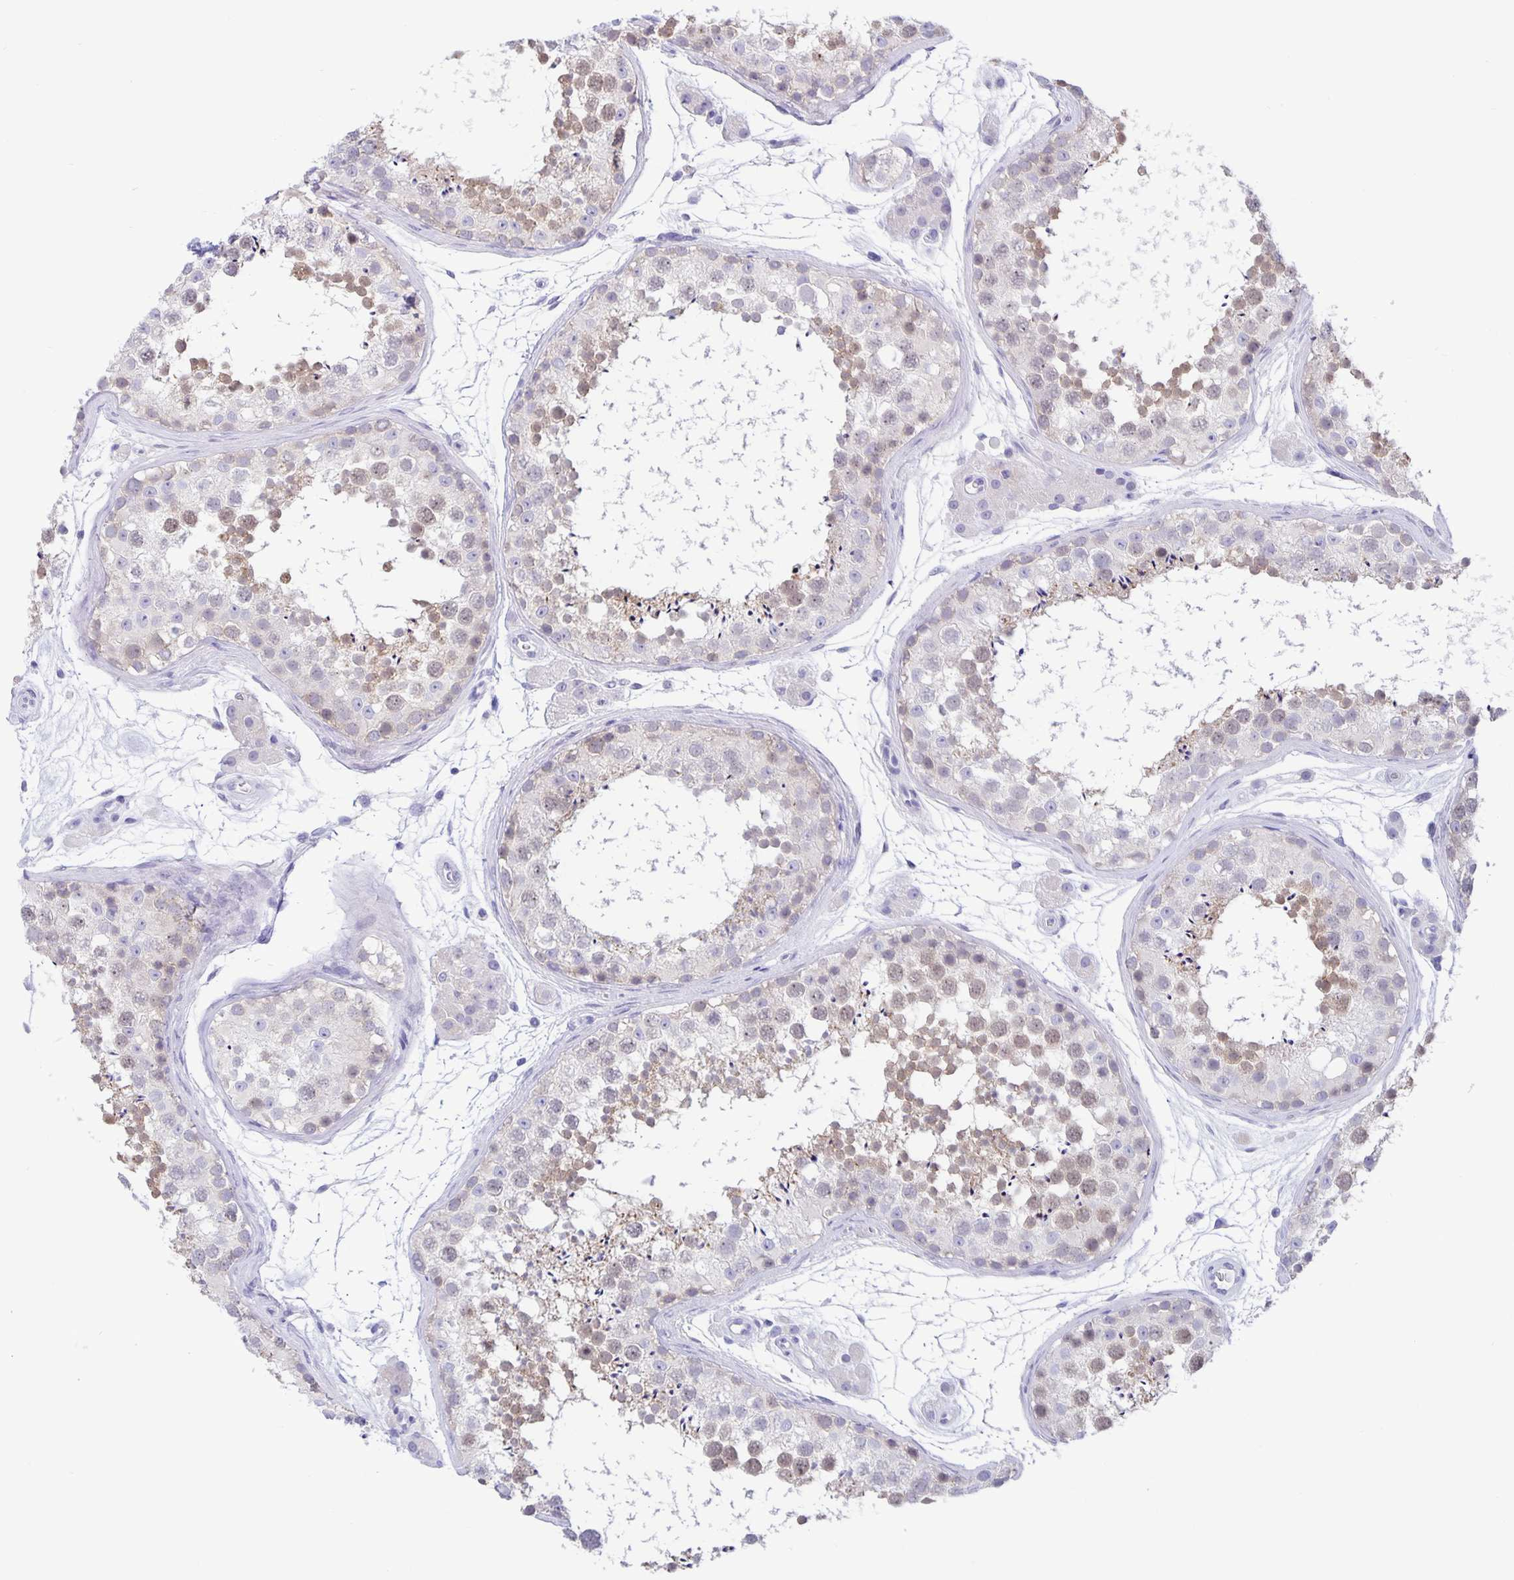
{"staining": {"intensity": "weak", "quantity": "25%-75%", "location": "cytoplasmic/membranous"}, "tissue": "testis", "cell_type": "Cells in seminiferous ducts", "image_type": "normal", "snomed": [{"axis": "morphology", "description": "Normal tissue, NOS"}, {"axis": "topography", "description": "Testis"}], "caption": "Normal testis reveals weak cytoplasmic/membranous staining in approximately 25%-75% of cells in seminiferous ducts, visualized by immunohistochemistry.", "gene": "ERMN", "patient": {"sex": "male", "age": 41}}